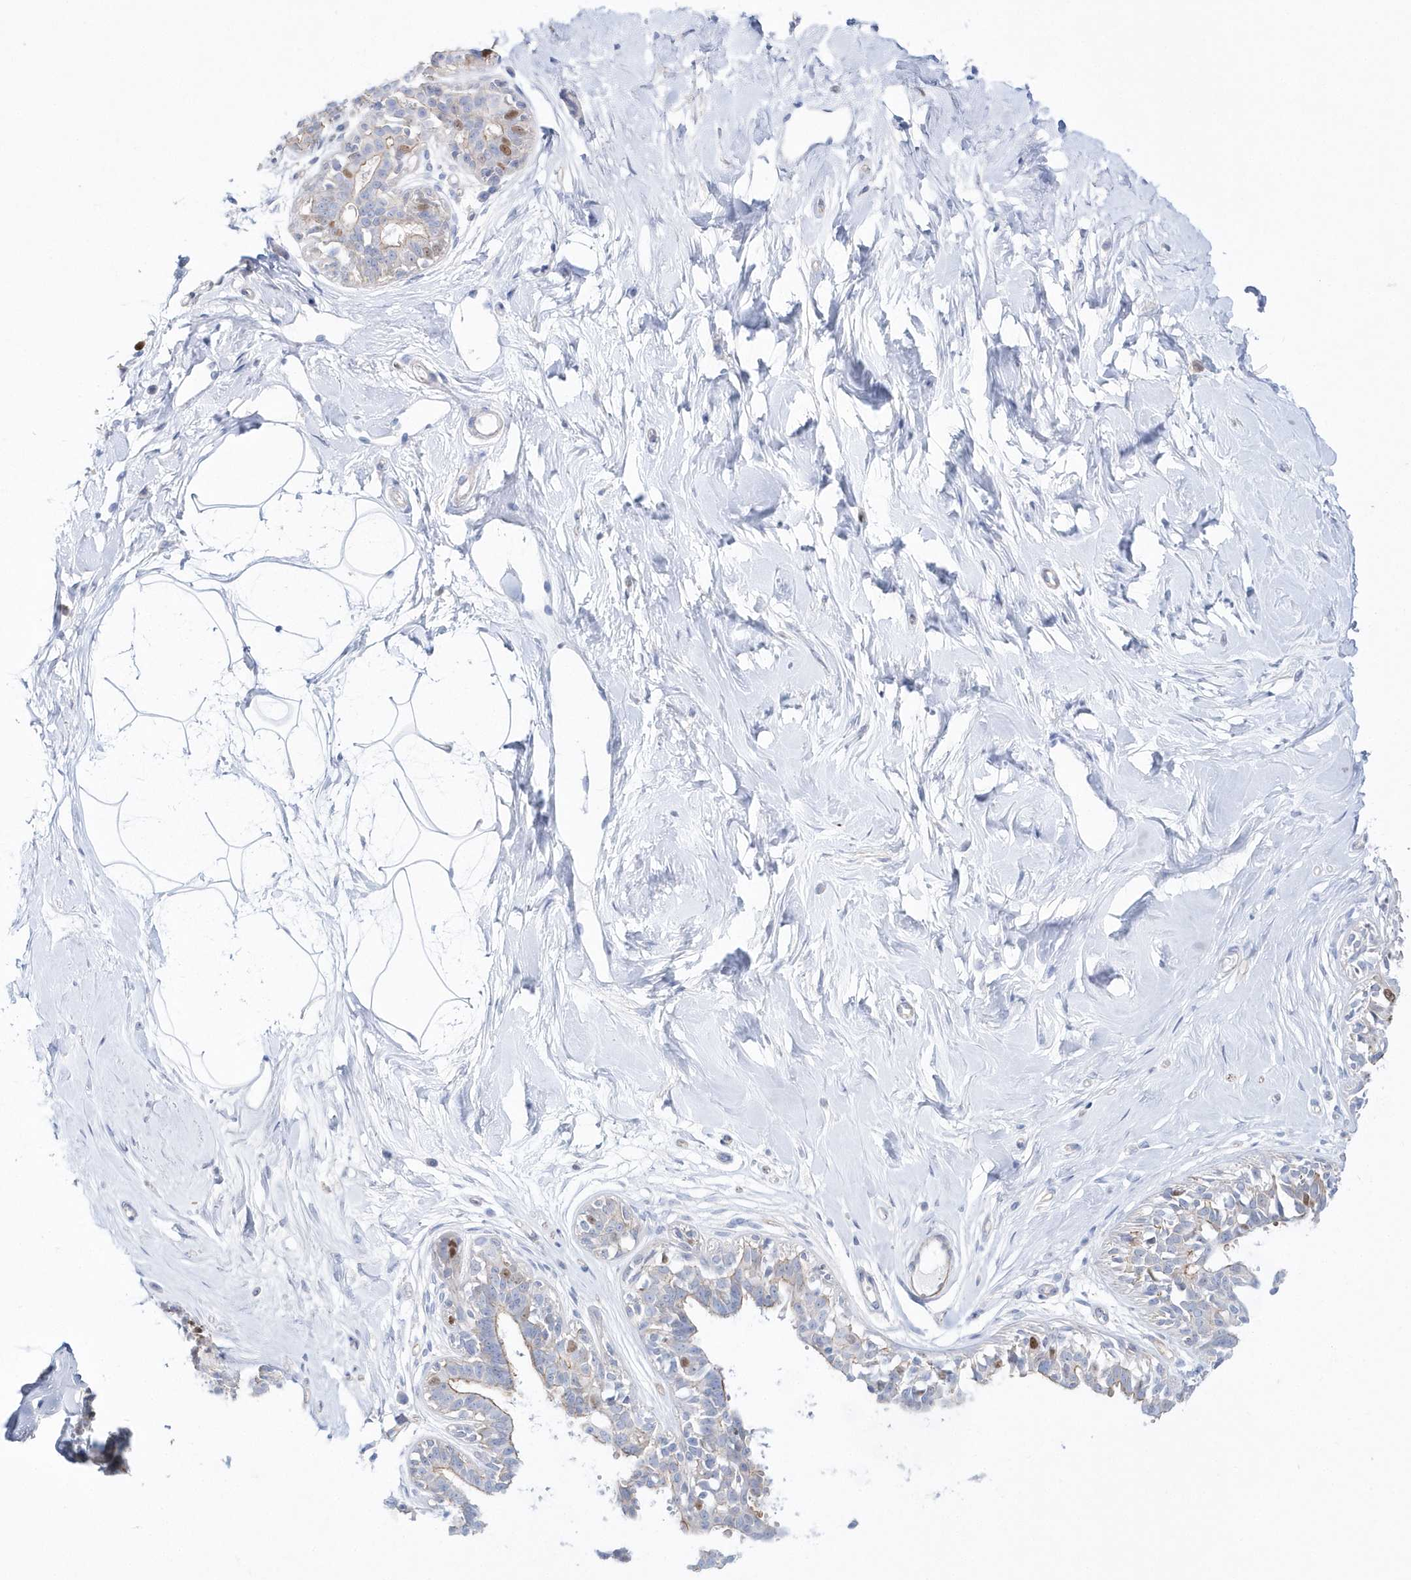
{"staining": {"intensity": "negative", "quantity": "none", "location": "none"}, "tissue": "breast", "cell_type": "Adipocytes", "image_type": "normal", "snomed": [{"axis": "morphology", "description": "Normal tissue, NOS"}, {"axis": "topography", "description": "Breast"}], "caption": "A high-resolution micrograph shows immunohistochemistry staining of unremarkable breast, which displays no significant staining in adipocytes.", "gene": "TMCO6", "patient": {"sex": "female", "age": 45}}